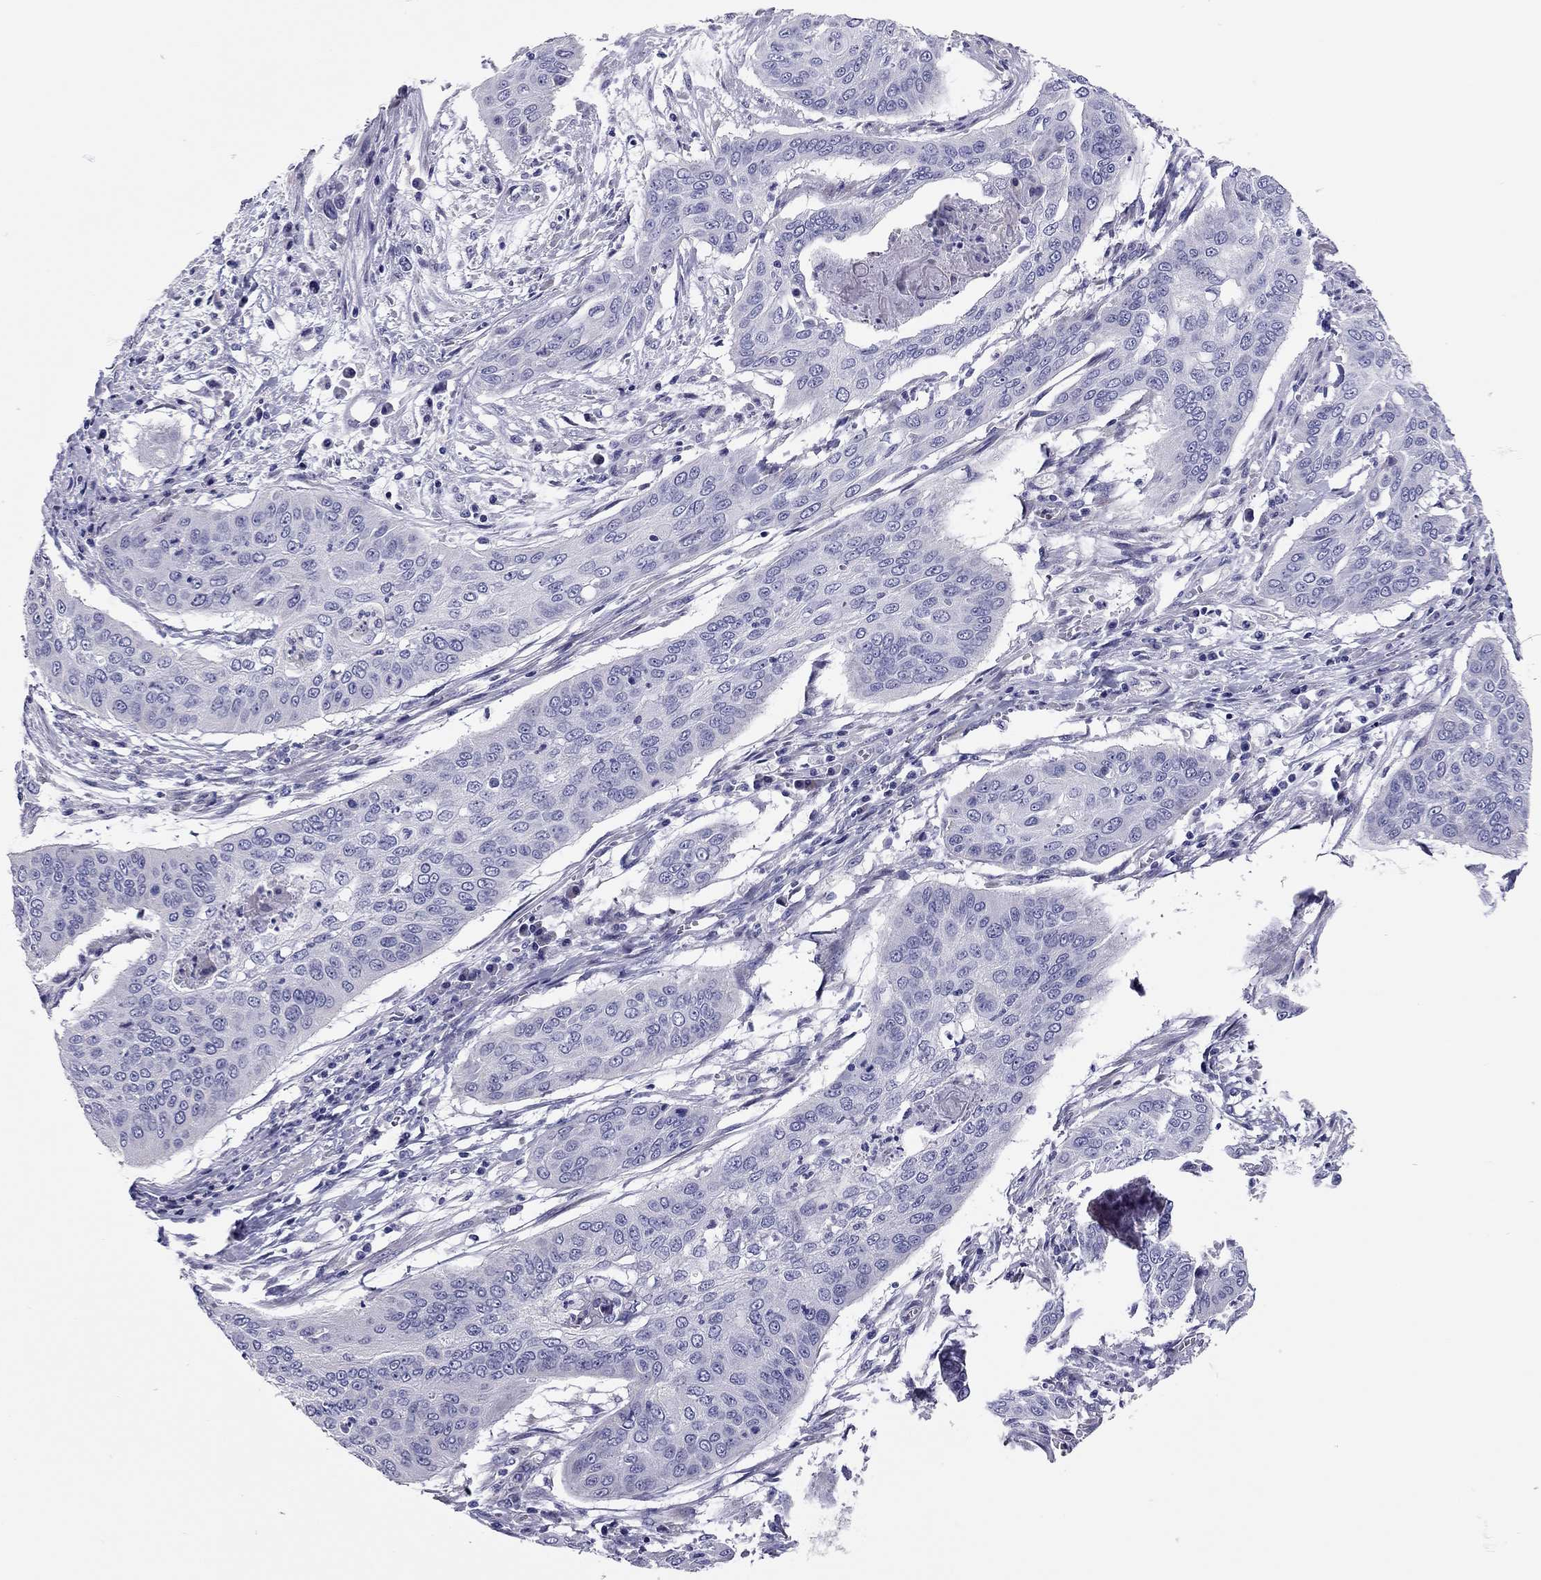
{"staining": {"intensity": "negative", "quantity": "none", "location": "none"}, "tissue": "cervical cancer", "cell_type": "Tumor cells", "image_type": "cancer", "snomed": [{"axis": "morphology", "description": "Squamous cell carcinoma, NOS"}, {"axis": "topography", "description": "Cervix"}], "caption": "IHC histopathology image of neoplastic tissue: cervical squamous cell carcinoma stained with DAB (3,3'-diaminobenzidine) shows no significant protein positivity in tumor cells.", "gene": "SCARB1", "patient": {"sex": "female", "age": 39}}